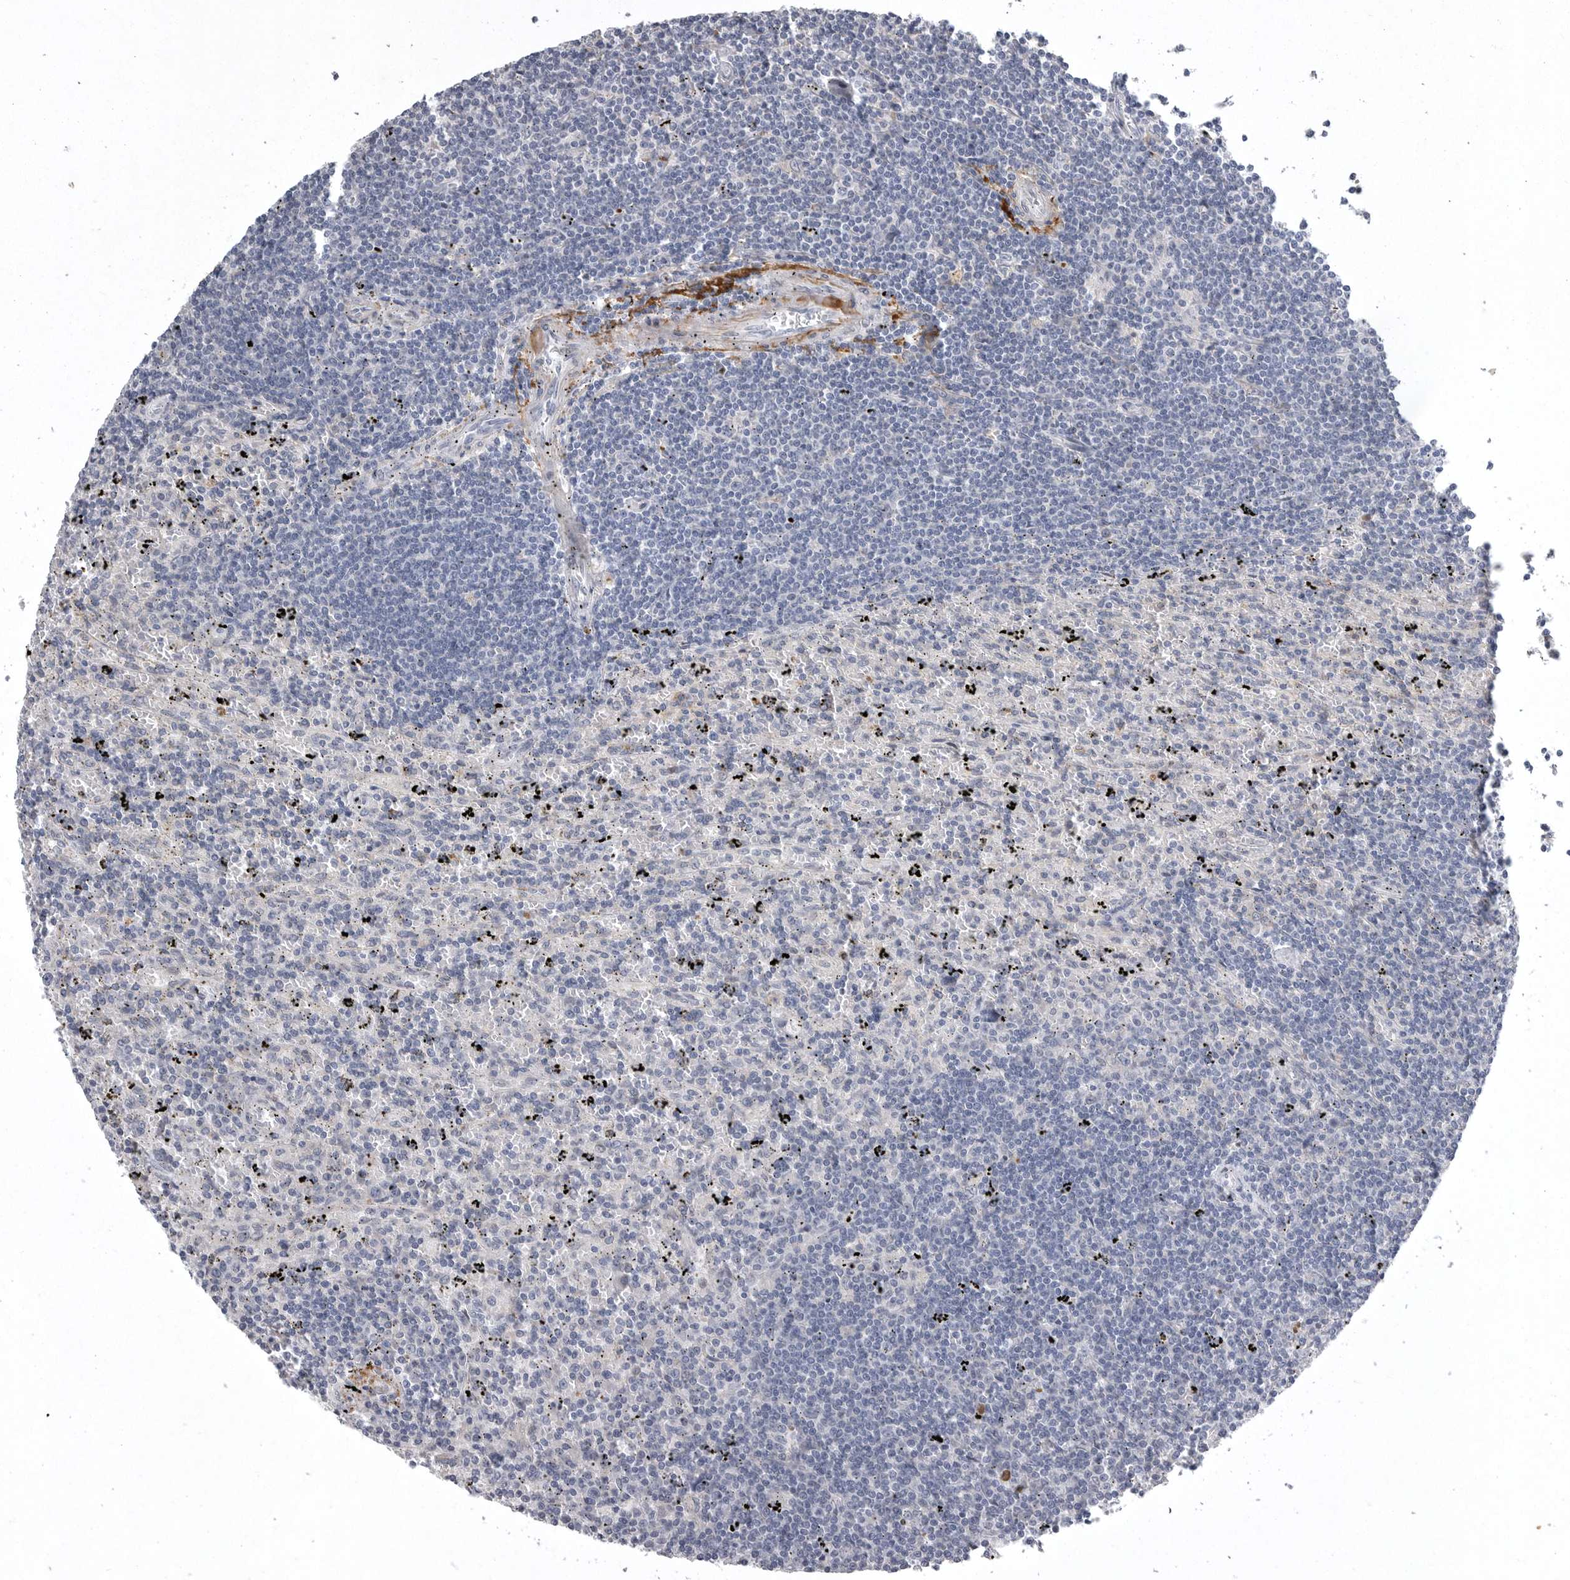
{"staining": {"intensity": "negative", "quantity": "none", "location": "none"}, "tissue": "lymphoma", "cell_type": "Tumor cells", "image_type": "cancer", "snomed": [{"axis": "morphology", "description": "Malignant lymphoma, non-Hodgkin's type, Low grade"}, {"axis": "topography", "description": "Spleen"}], "caption": "An immunohistochemistry (IHC) image of low-grade malignant lymphoma, non-Hodgkin's type is shown. There is no staining in tumor cells of low-grade malignant lymphoma, non-Hodgkin's type.", "gene": "CRP", "patient": {"sex": "male", "age": 76}}